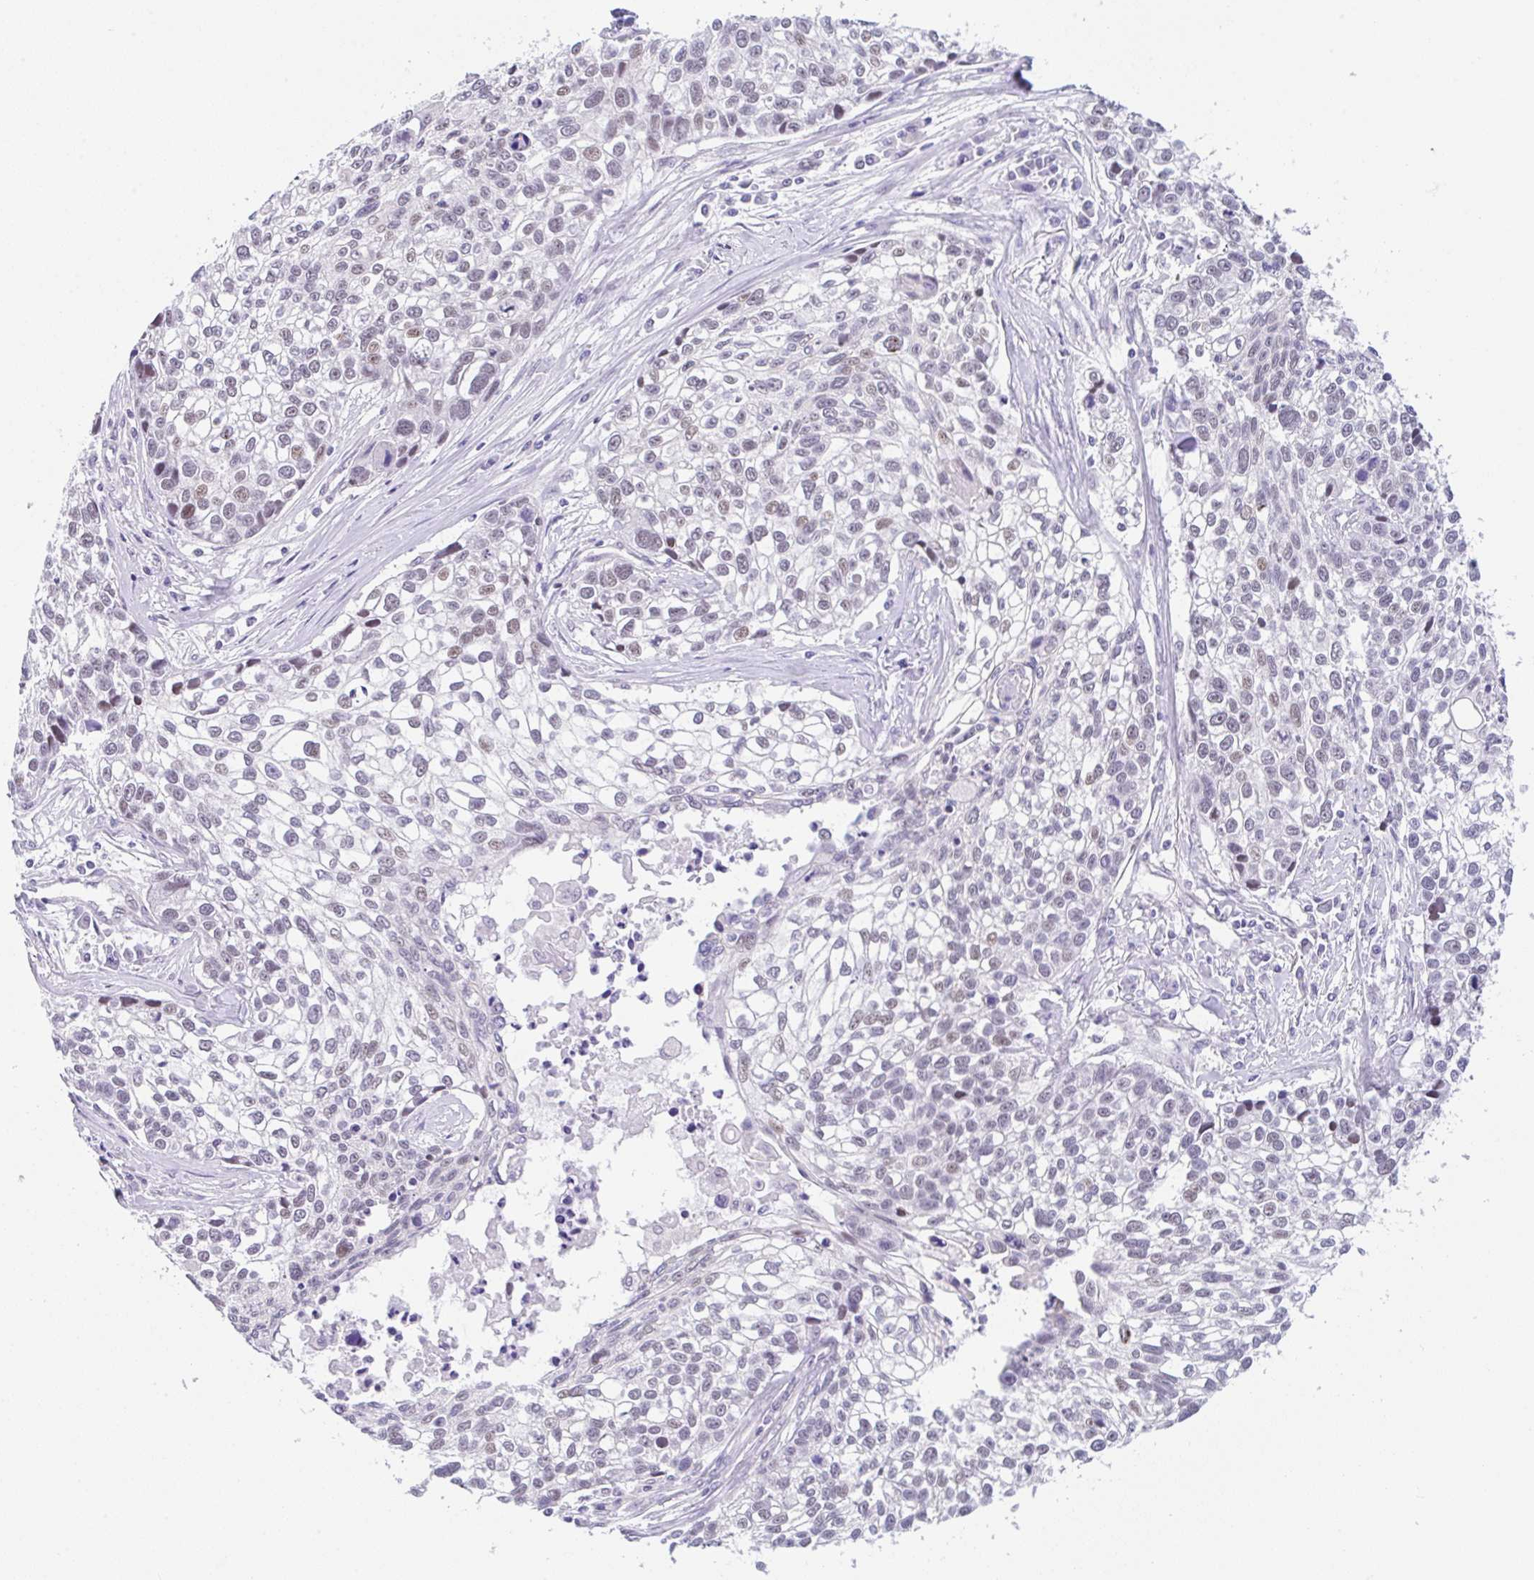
{"staining": {"intensity": "negative", "quantity": "none", "location": "none"}, "tissue": "lung cancer", "cell_type": "Tumor cells", "image_type": "cancer", "snomed": [{"axis": "morphology", "description": "Squamous cell carcinoma, NOS"}, {"axis": "topography", "description": "Lung"}], "caption": "Lung cancer (squamous cell carcinoma) stained for a protein using immunohistochemistry shows no expression tumor cells.", "gene": "CGNL1", "patient": {"sex": "male", "age": 74}}